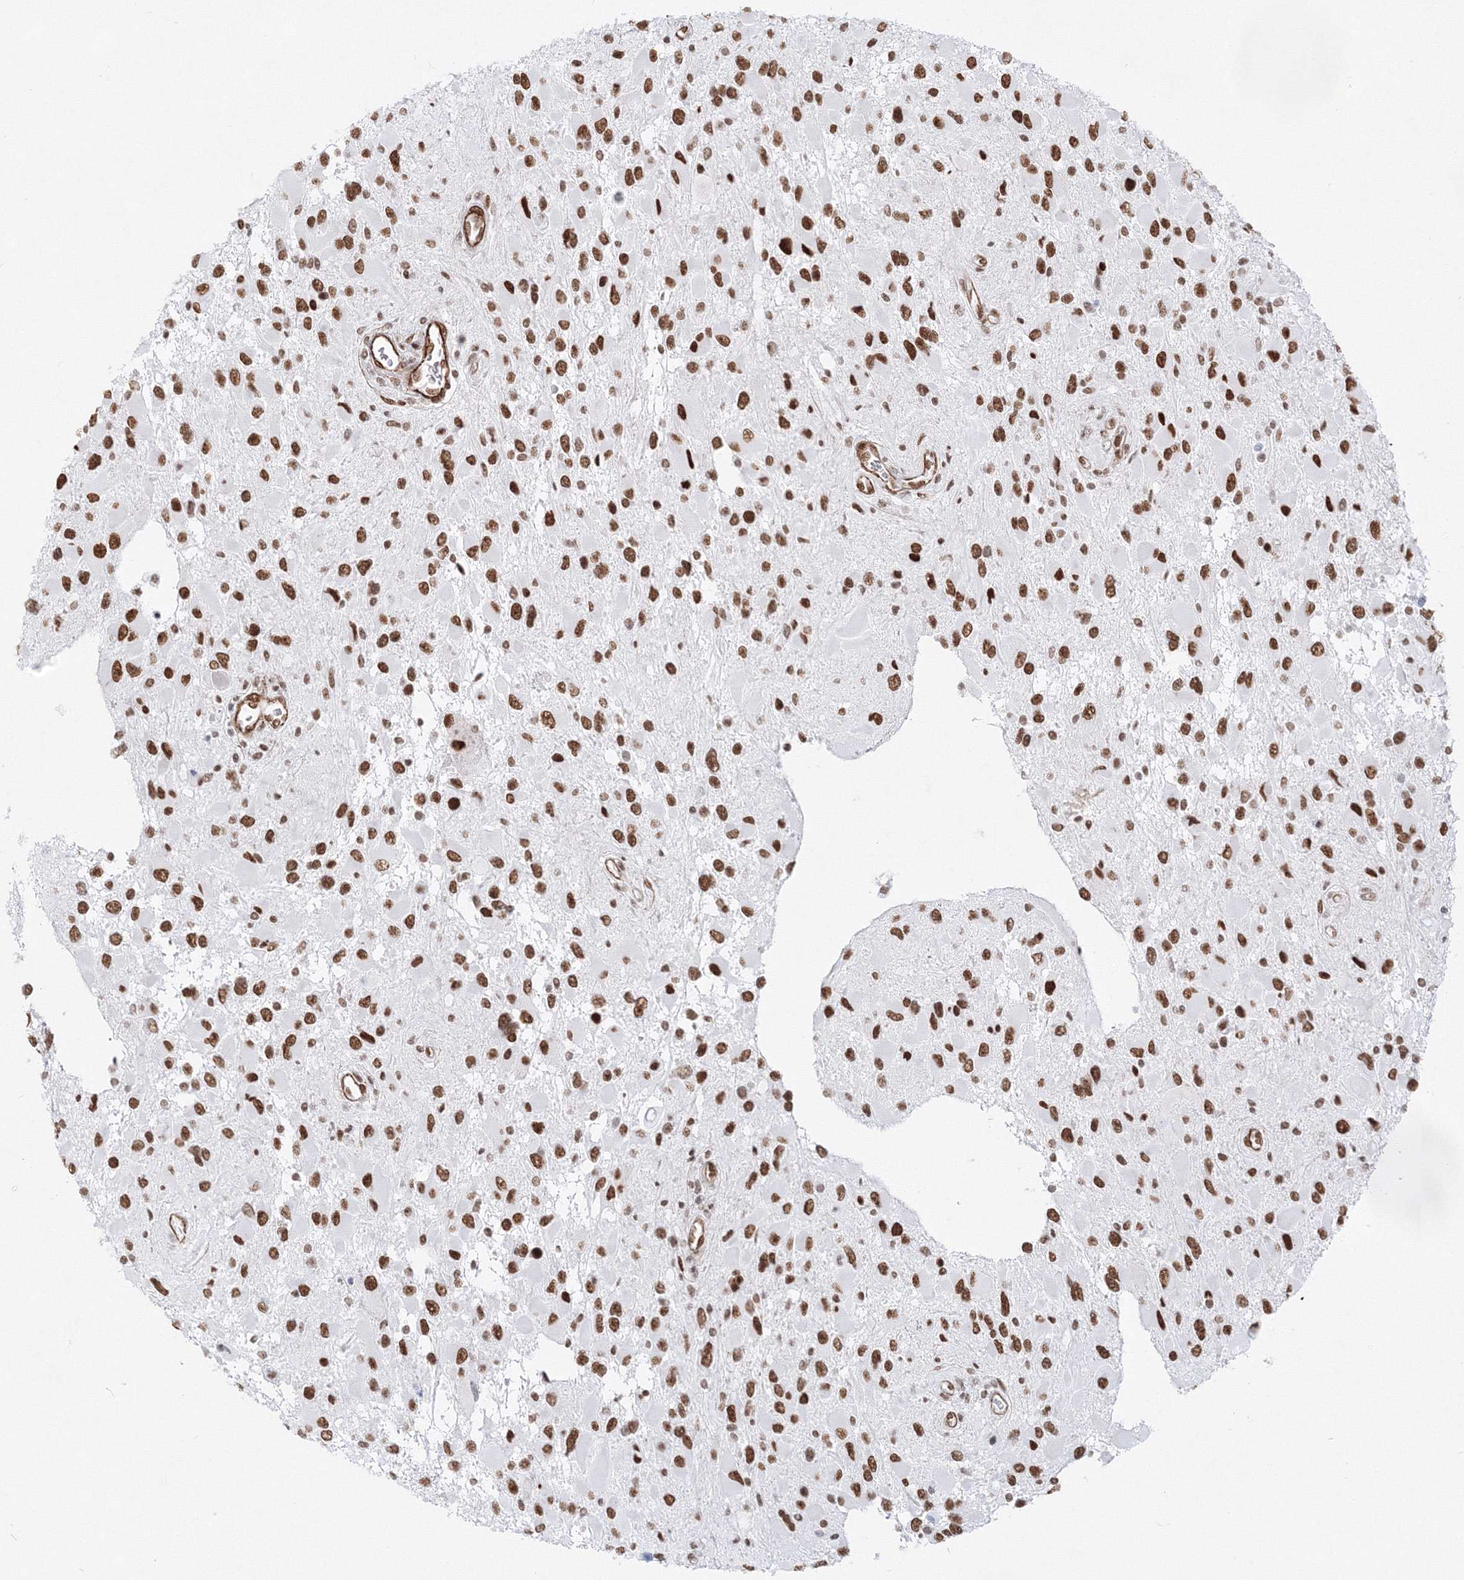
{"staining": {"intensity": "moderate", "quantity": ">75%", "location": "nuclear"}, "tissue": "glioma", "cell_type": "Tumor cells", "image_type": "cancer", "snomed": [{"axis": "morphology", "description": "Glioma, malignant, High grade"}, {"axis": "topography", "description": "Brain"}], "caption": "A medium amount of moderate nuclear staining is identified in approximately >75% of tumor cells in glioma tissue.", "gene": "ZNF638", "patient": {"sex": "male", "age": 53}}